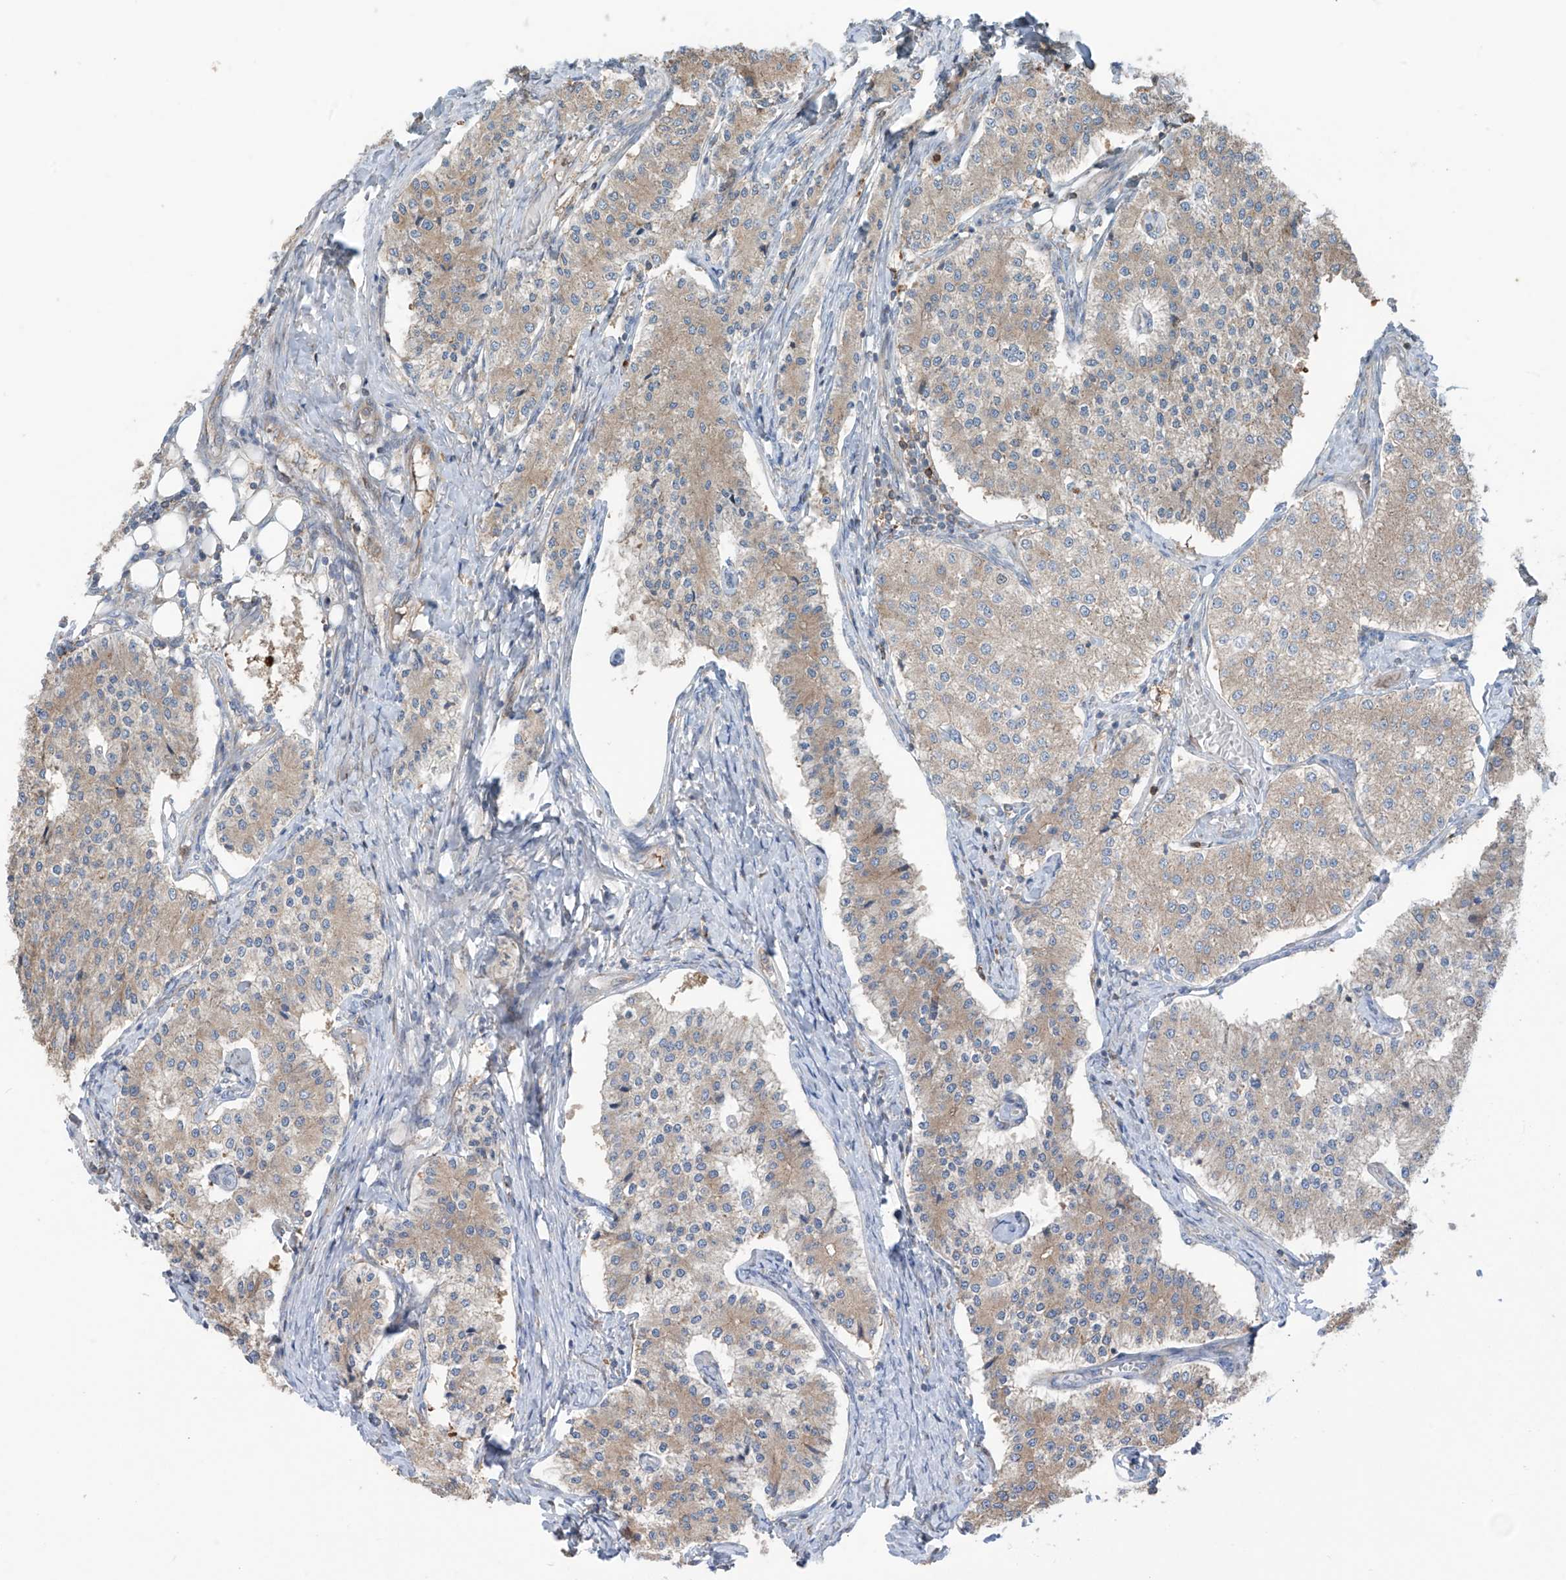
{"staining": {"intensity": "weak", "quantity": "25%-75%", "location": "cytoplasmic/membranous"}, "tissue": "carcinoid", "cell_type": "Tumor cells", "image_type": "cancer", "snomed": [{"axis": "morphology", "description": "Carcinoid, malignant, NOS"}, {"axis": "topography", "description": "Colon"}], "caption": "Malignant carcinoid stained with DAB IHC demonstrates low levels of weak cytoplasmic/membranous staining in approximately 25%-75% of tumor cells. (DAB IHC, brown staining for protein, blue staining for nuclei).", "gene": "SAMD3", "patient": {"sex": "female", "age": 52}}